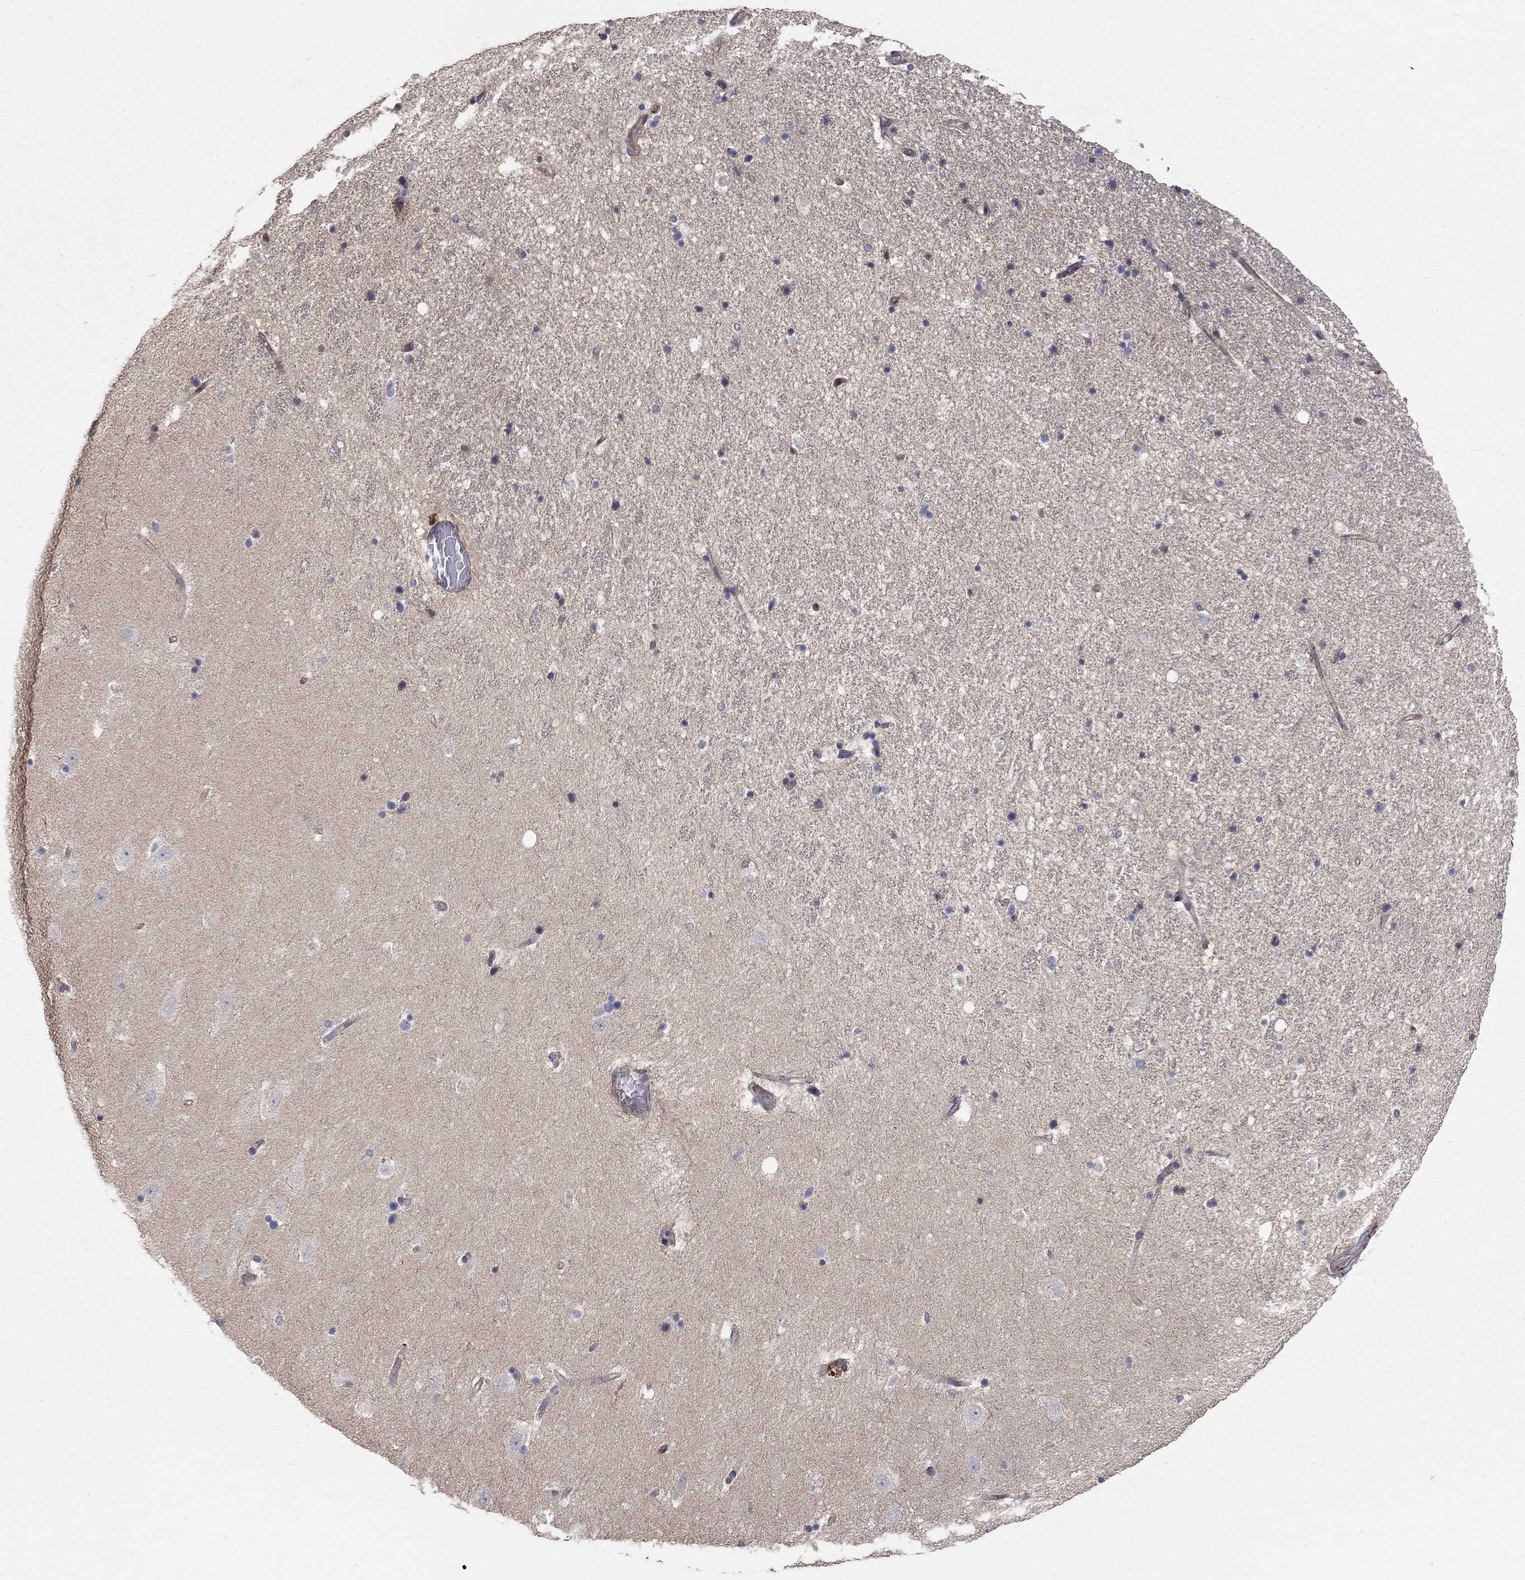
{"staining": {"intensity": "negative", "quantity": "none", "location": "none"}, "tissue": "hippocampus", "cell_type": "Glial cells", "image_type": "normal", "snomed": [{"axis": "morphology", "description": "Normal tissue, NOS"}, {"axis": "topography", "description": "Hippocampus"}], "caption": "Human hippocampus stained for a protein using immunohistochemistry reveals no expression in glial cells.", "gene": "MSRA", "patient": {"sex": "male", "age": 49}}